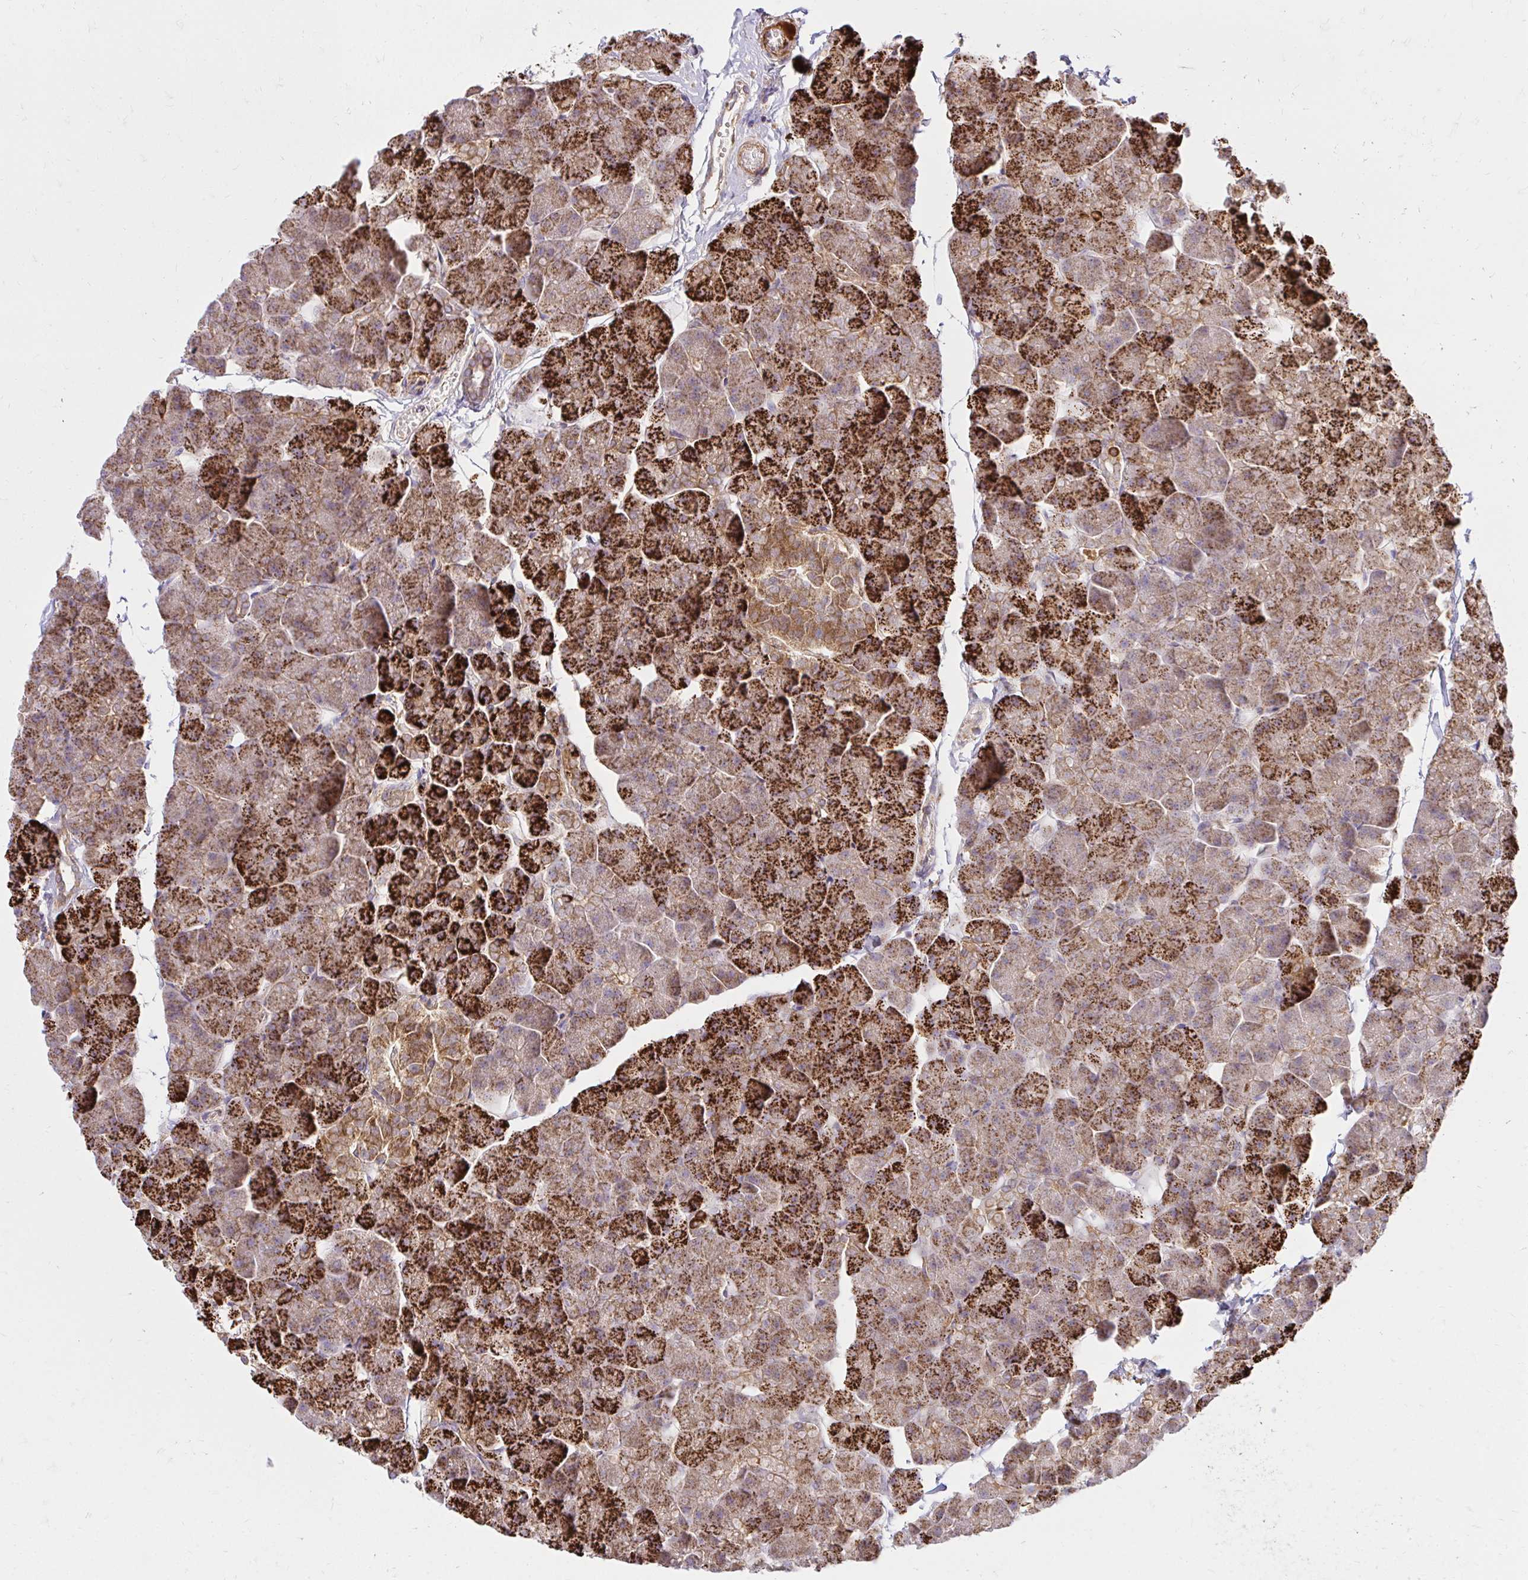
{"staining": {"intensity": "strong", "quantity": ">75%", "location": "cytoplasmic/membranous"}, "tissue": "pancreas", "cell_type": "Exocrine glandular cells", "image_type": "normal", "snomed": [{"axis": "morphology", "description": "Normal tissue, NOS"}, {"axis": "topography", "description": "Pancreas"}], "caption": "Immunohistochemistry staining of benign pancreas, which exhibits high levels of strong cytoplasmic/membranous staining in approximately >75% of exocrine glandular cells indicating strong cytoplasmic/membranous protein positivity. The staining was performed using DAB (3,3'-diaminobenzidine) (brown) for protein detection and nuclei were counterstained in hematoxylin (blue).", "gene": "ITGA2", "patient": {"sex": "male", "age": 35}}